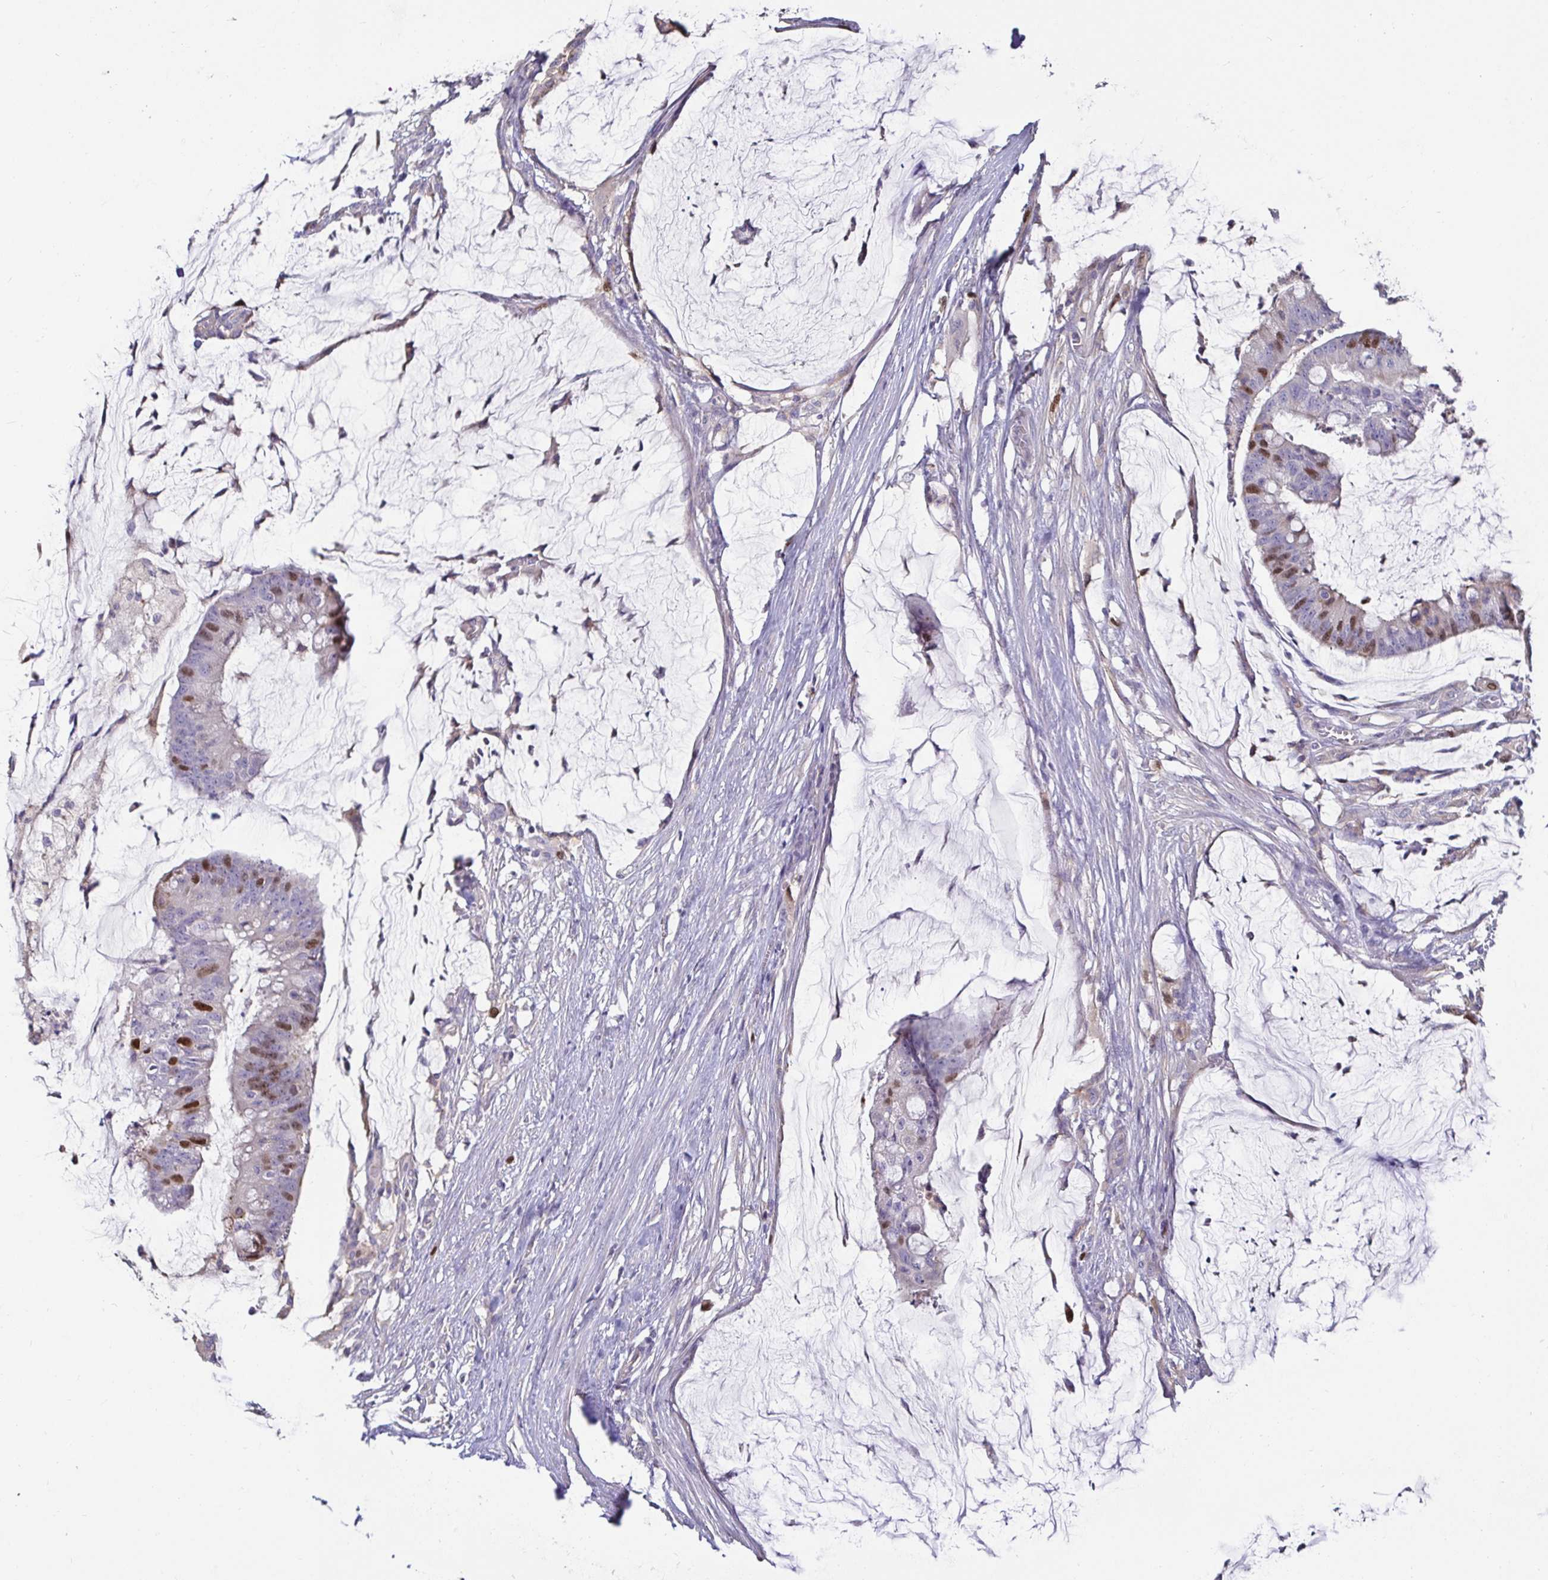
{"staining": {"intensity": "moderate", "quantity": "<25%", "location": "nuclear"}, "tissue": "colorectal cancer", "cell_type": "Tumor cells", "image_type": "cancer", "snomed": [{"axis": "morphology", "description": "Adenocarcinoma, NOS"}, {"axis": "topography", "description": "Colon"}], "caption": "Protein expression analysis of colorectal adenocarcinoma exhibits moderate nuclear expression in approximately <25% of tumor cells.", "gene": "ANLN", "patient": {"sex": "male", "age": 62}}